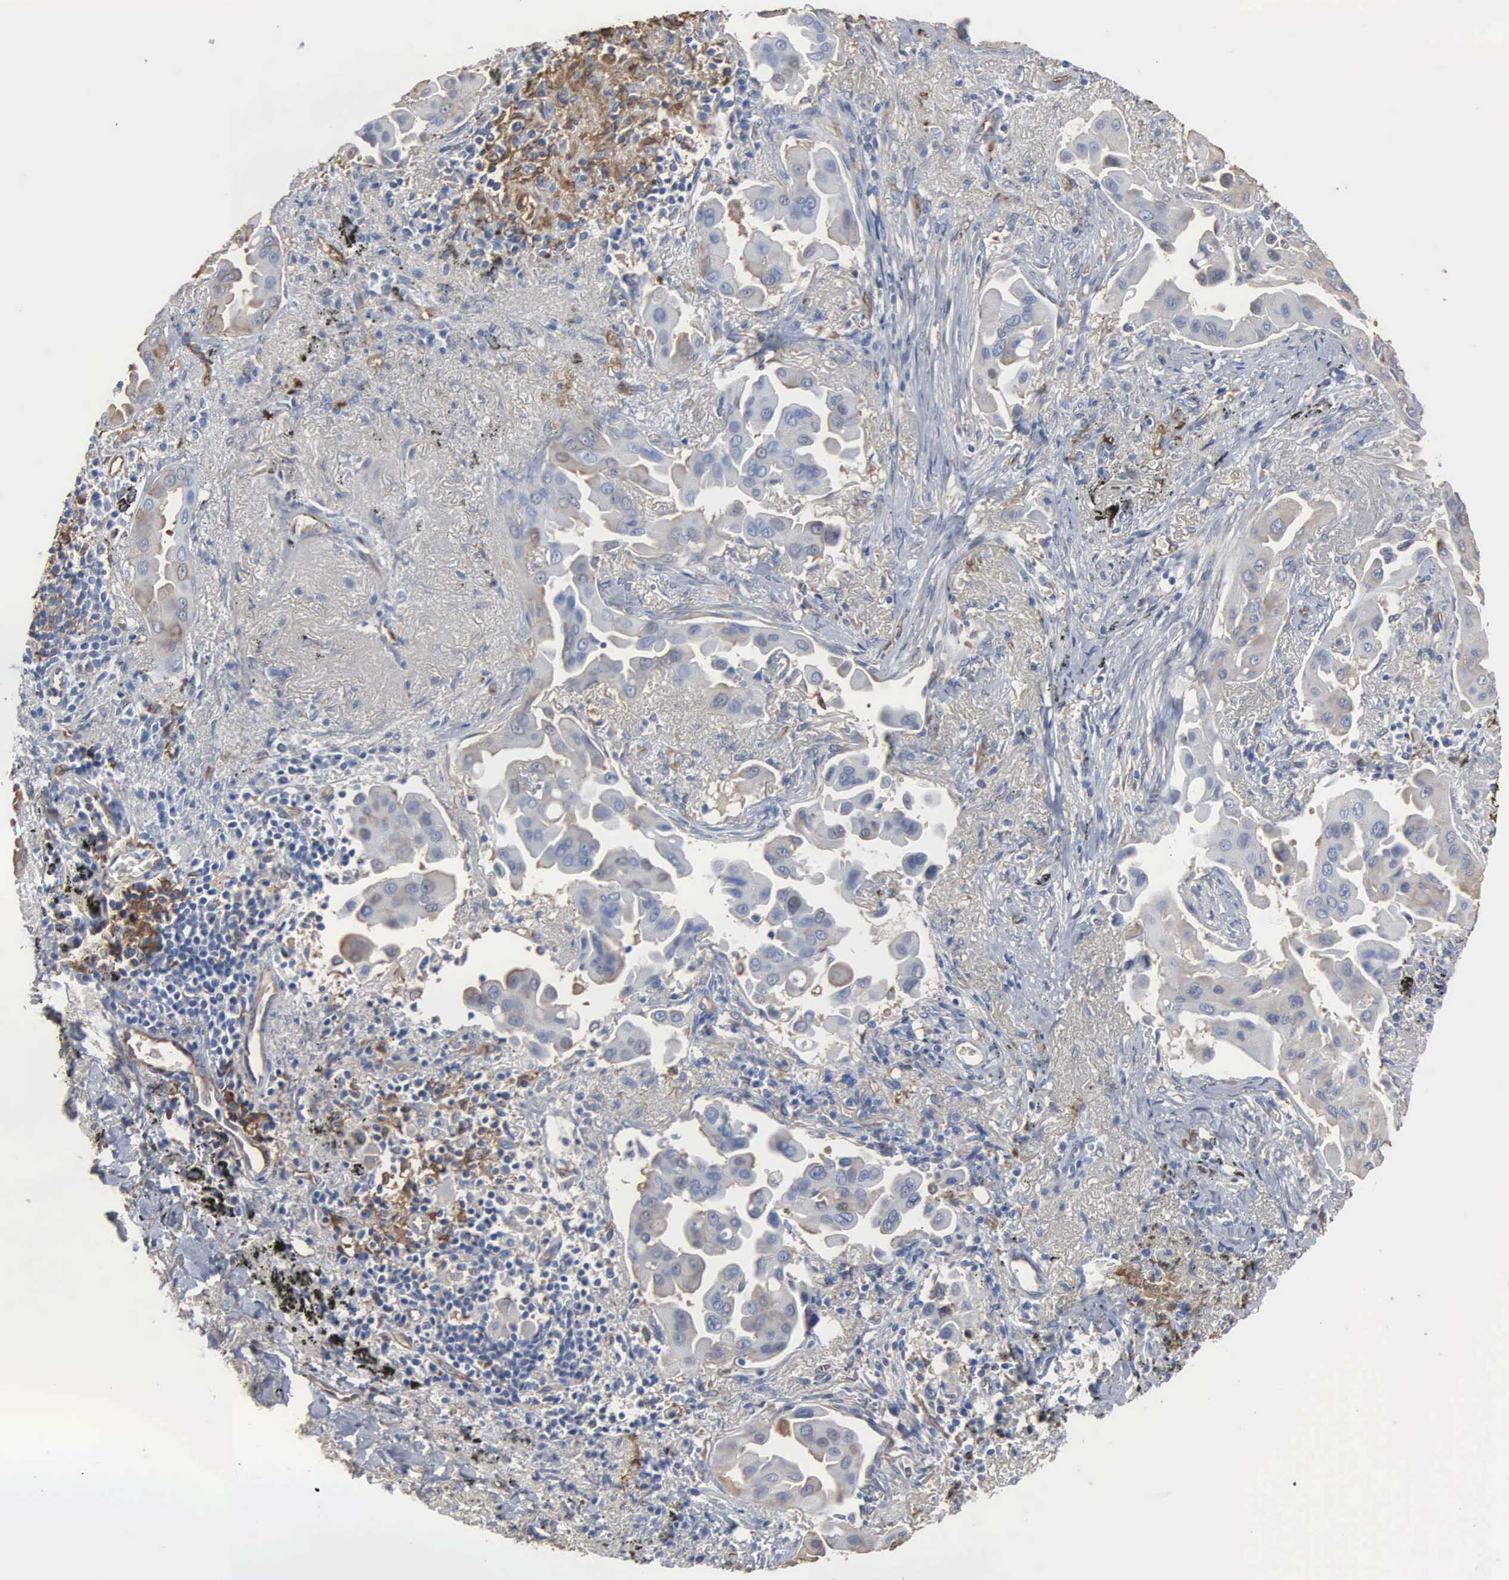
{"staining": {"intensity": "negative", "quantity": "none", "location": "none"}, "tissue": "lung cancer", "cell_type": "Tumor cells", "image_type": "cancer", "snomed": [{"axis": "morphology", "description": "Adenocarcinoma, NOS"}, {"axis": "topography", "description": "Lung"}], "caption": "Tumor cells show no significant protein expression in lung cancer (adenocarcinoma).", "gene": "FSCN1", "patient": {"sex": "male", "age": 68}}